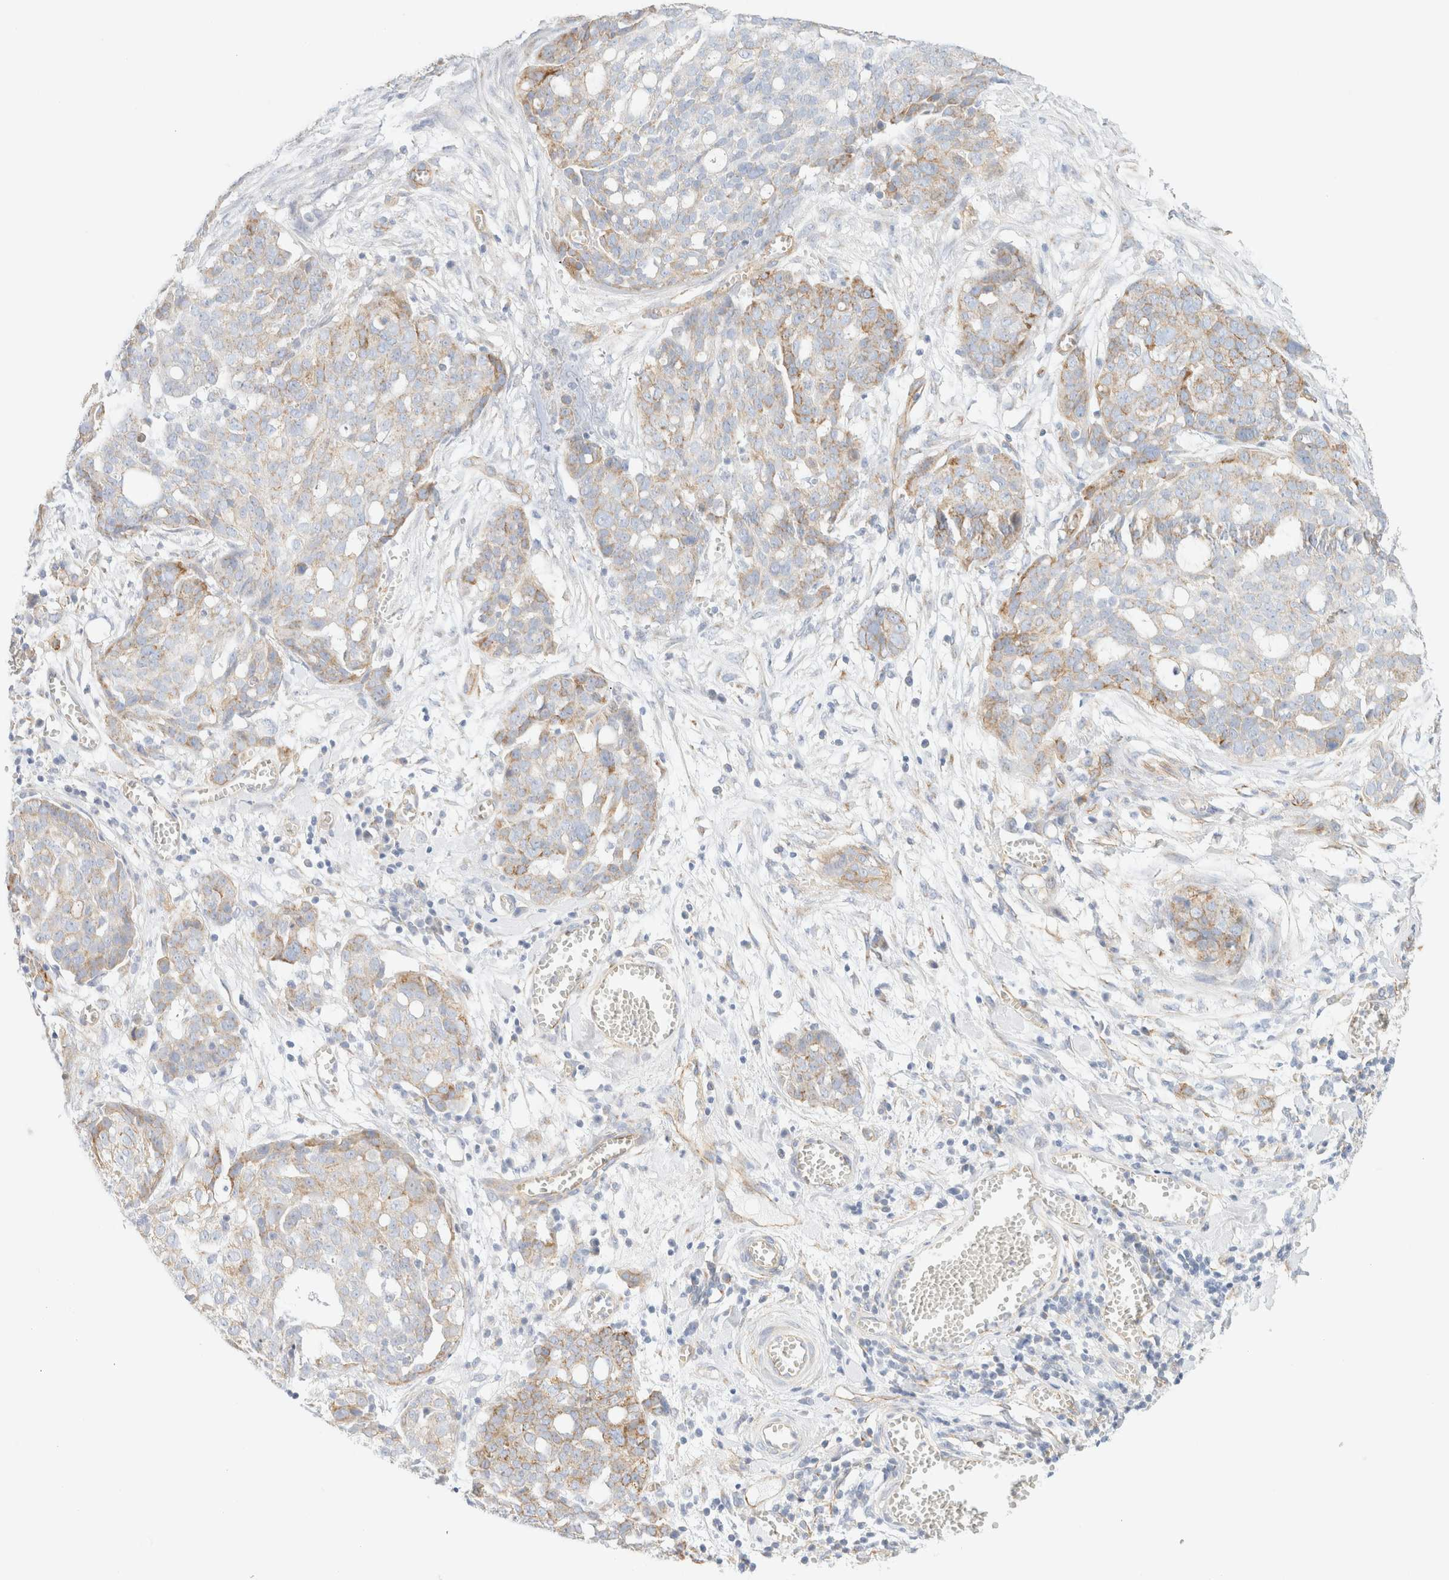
{"staining": {"intensity": "moderate", "quantity": "<25%", "location": "cytoplasmic/membranous"}, "tissue": "ovarian cancer", "cell_type": "Tumor cells", "image_type": "cancer", "snomed": [{"axis": "morphology", "description": "Cystadenocarcinoma, serous, NOS"}, {"axis": "topography", "description": "Soft tissue"}, {"axis": "topography", "description": "Ovary"}], "caption": "The photomicrograph demonstrates immunohistochemical staining of ovarian cancer (serous cystadenocarcinoma). There is moderate cytoplasmic/membranous expression is seen in about <25% of tumor cells.", "gene": "CYB5R4", "patient": {"sex": "female", "age": 57}}